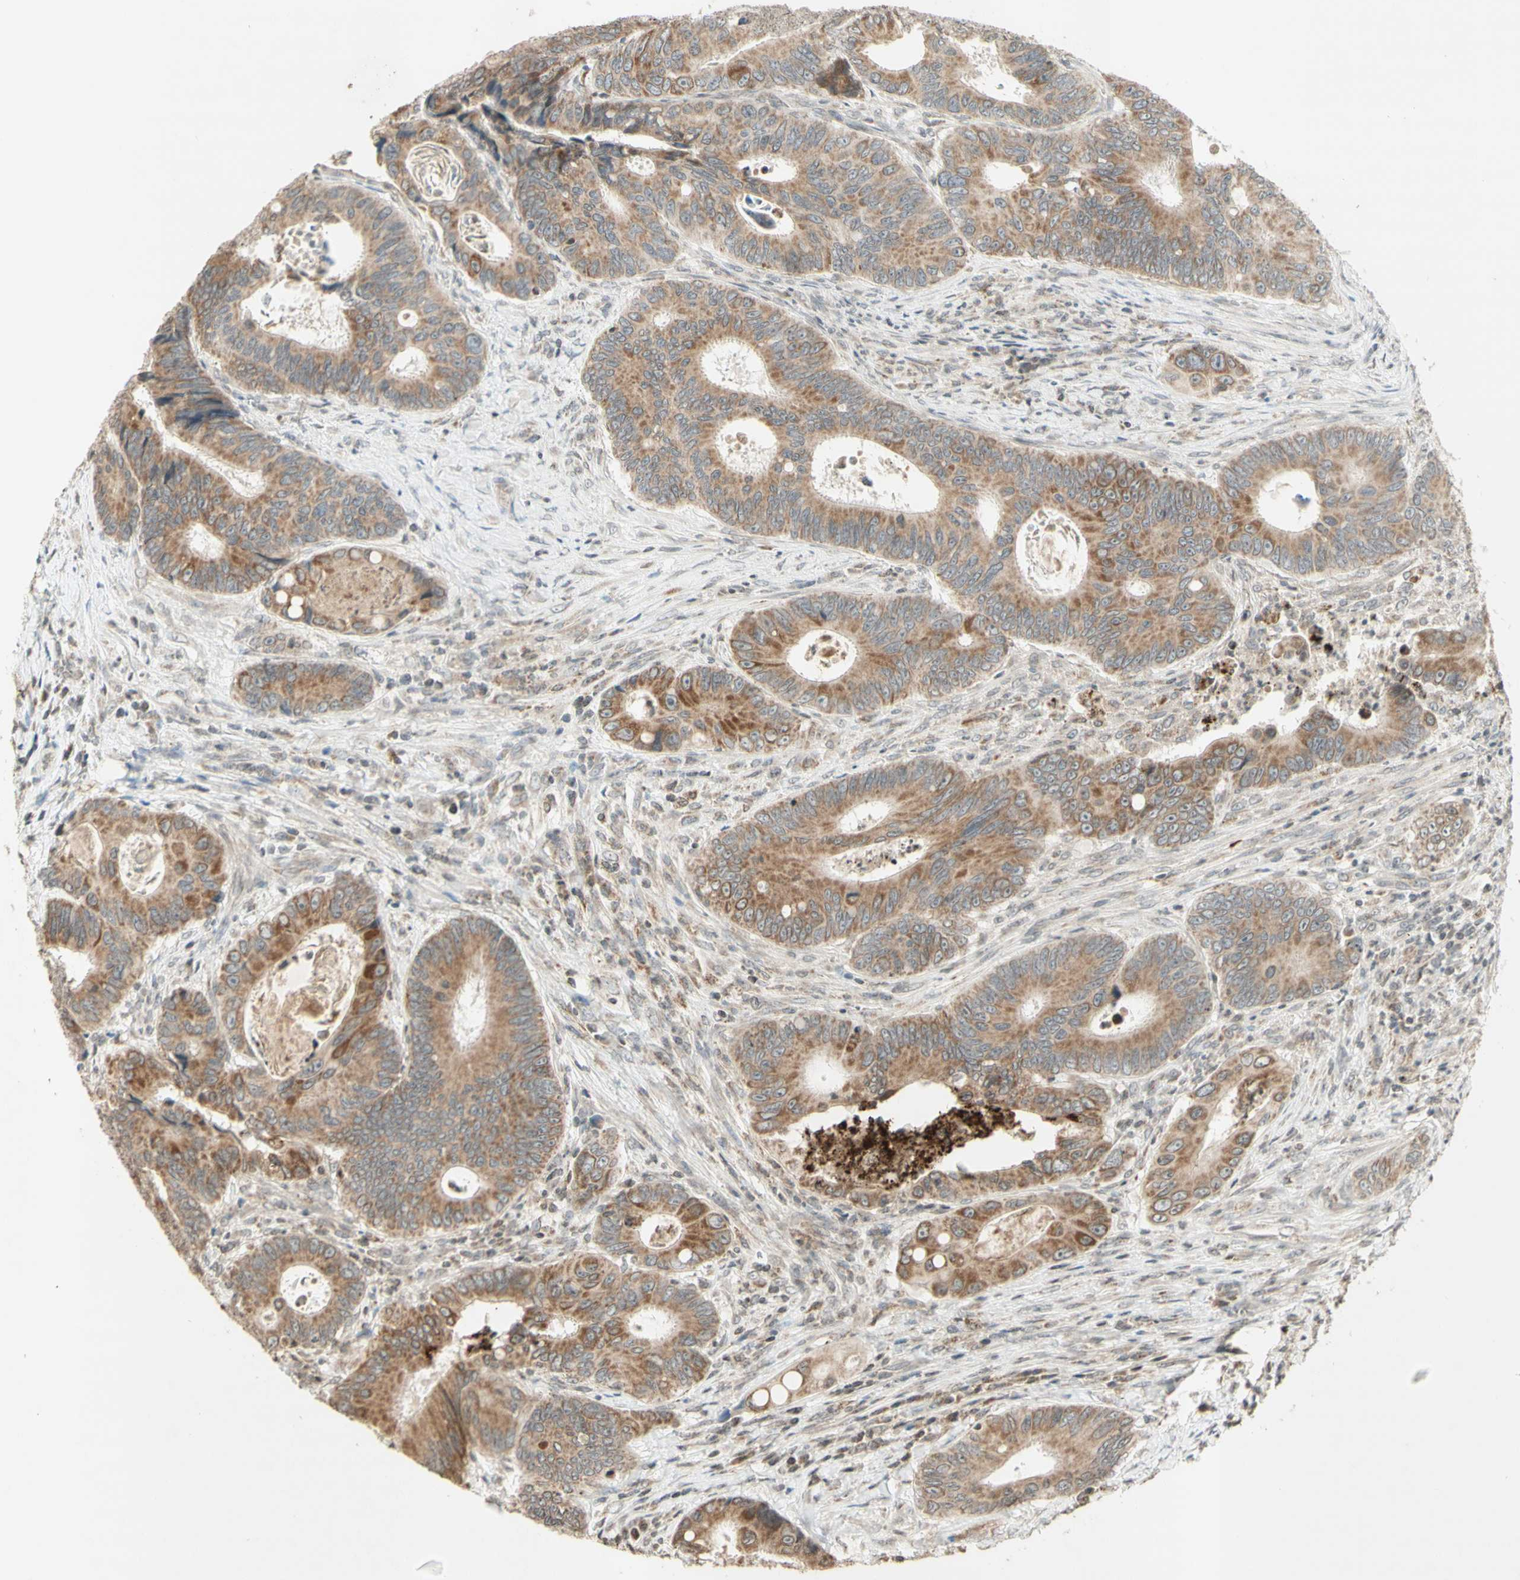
{"staining": {"intensity": "moderate", "quantity": ">75%", "location": "cytoplasmic/membranous"}, "tissue": "colorectal cancer", "cell_type": "Tumor cells", "image_type": "cancer", "snomed": [{"axis": "morphology", "description": "Inflammation, NOS"}, {"axis": "morphology", "description": "Adenocarcinoma, NOS"}, {"axis": "topography", "description": "Colon"}], "caption": "A brown stain labels moderate cytoplasmic/membranous staining of a protein in human adenocarcinoma (colorectal) tumor cells.", "gene": "CCNI", "patient": {"sex": "male", "age": 72}}